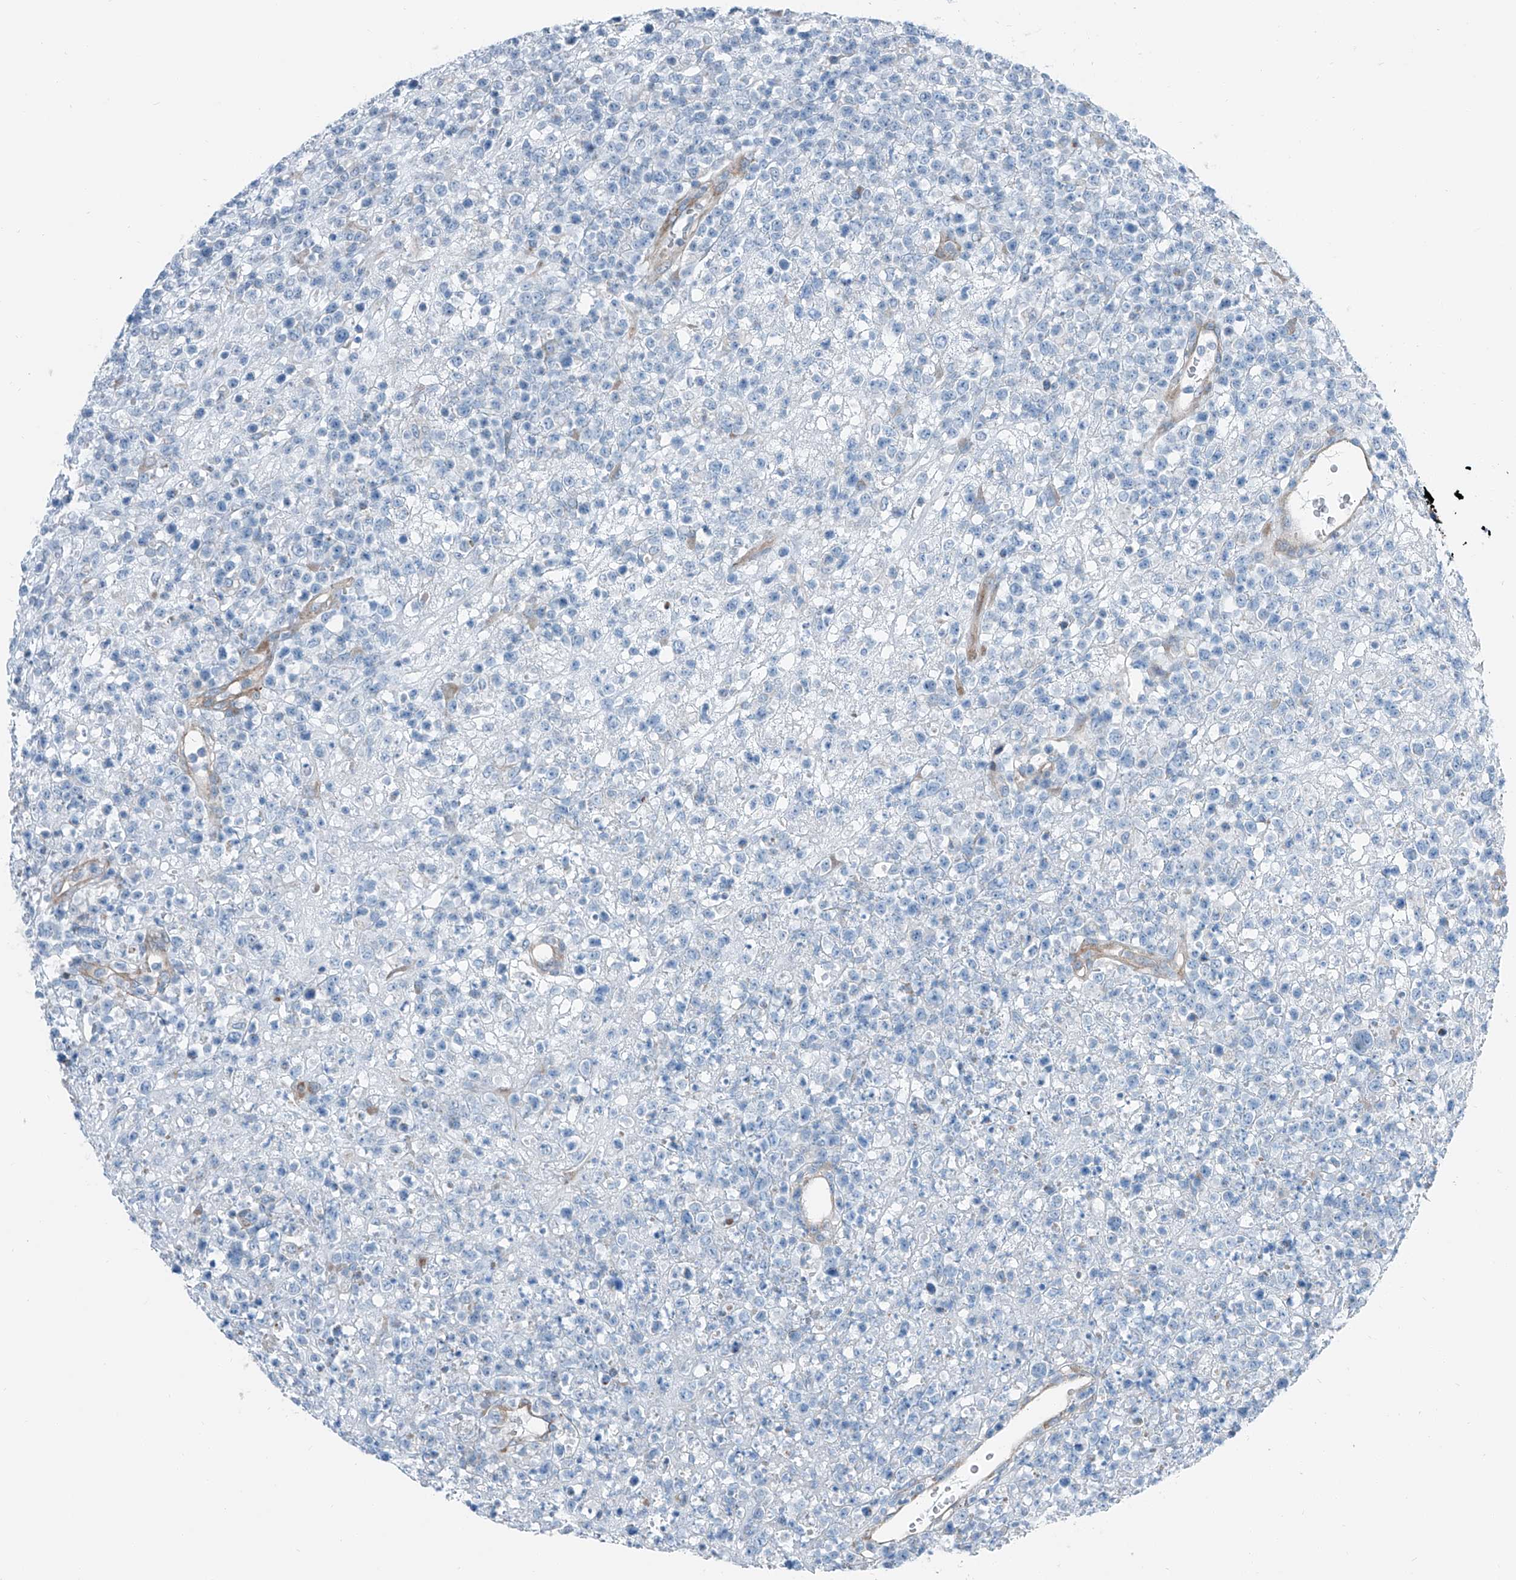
{"staining": {"intensity": "negative", "quantity": "none", "location": "none"}, "tissue": "lymphoma", "cell_type": "Tumor cells", "image_type": "cancer", "snomed": [{"axis": "morphology", "description": "Malignant lymphoma, non-Hodgkin's type, High grade"}, {"axis": "topography", "description": "Colon"}], "caption": "This is a photomicrograph of immunohistochemistry (IHC) staining of malignant lymphoma, non-Hodgkin's type (high-grade), which shows no positivity in tumor cells. (Stains: DAB (3,3'-diaminobenzidine) immunohistochemistry (IHC) with hematoxylin counter stain, Microscopy: brightfield microscopy at high magnification).", "gene": "THEMIS2", "patient": {"sex": "female", "age": 53}}